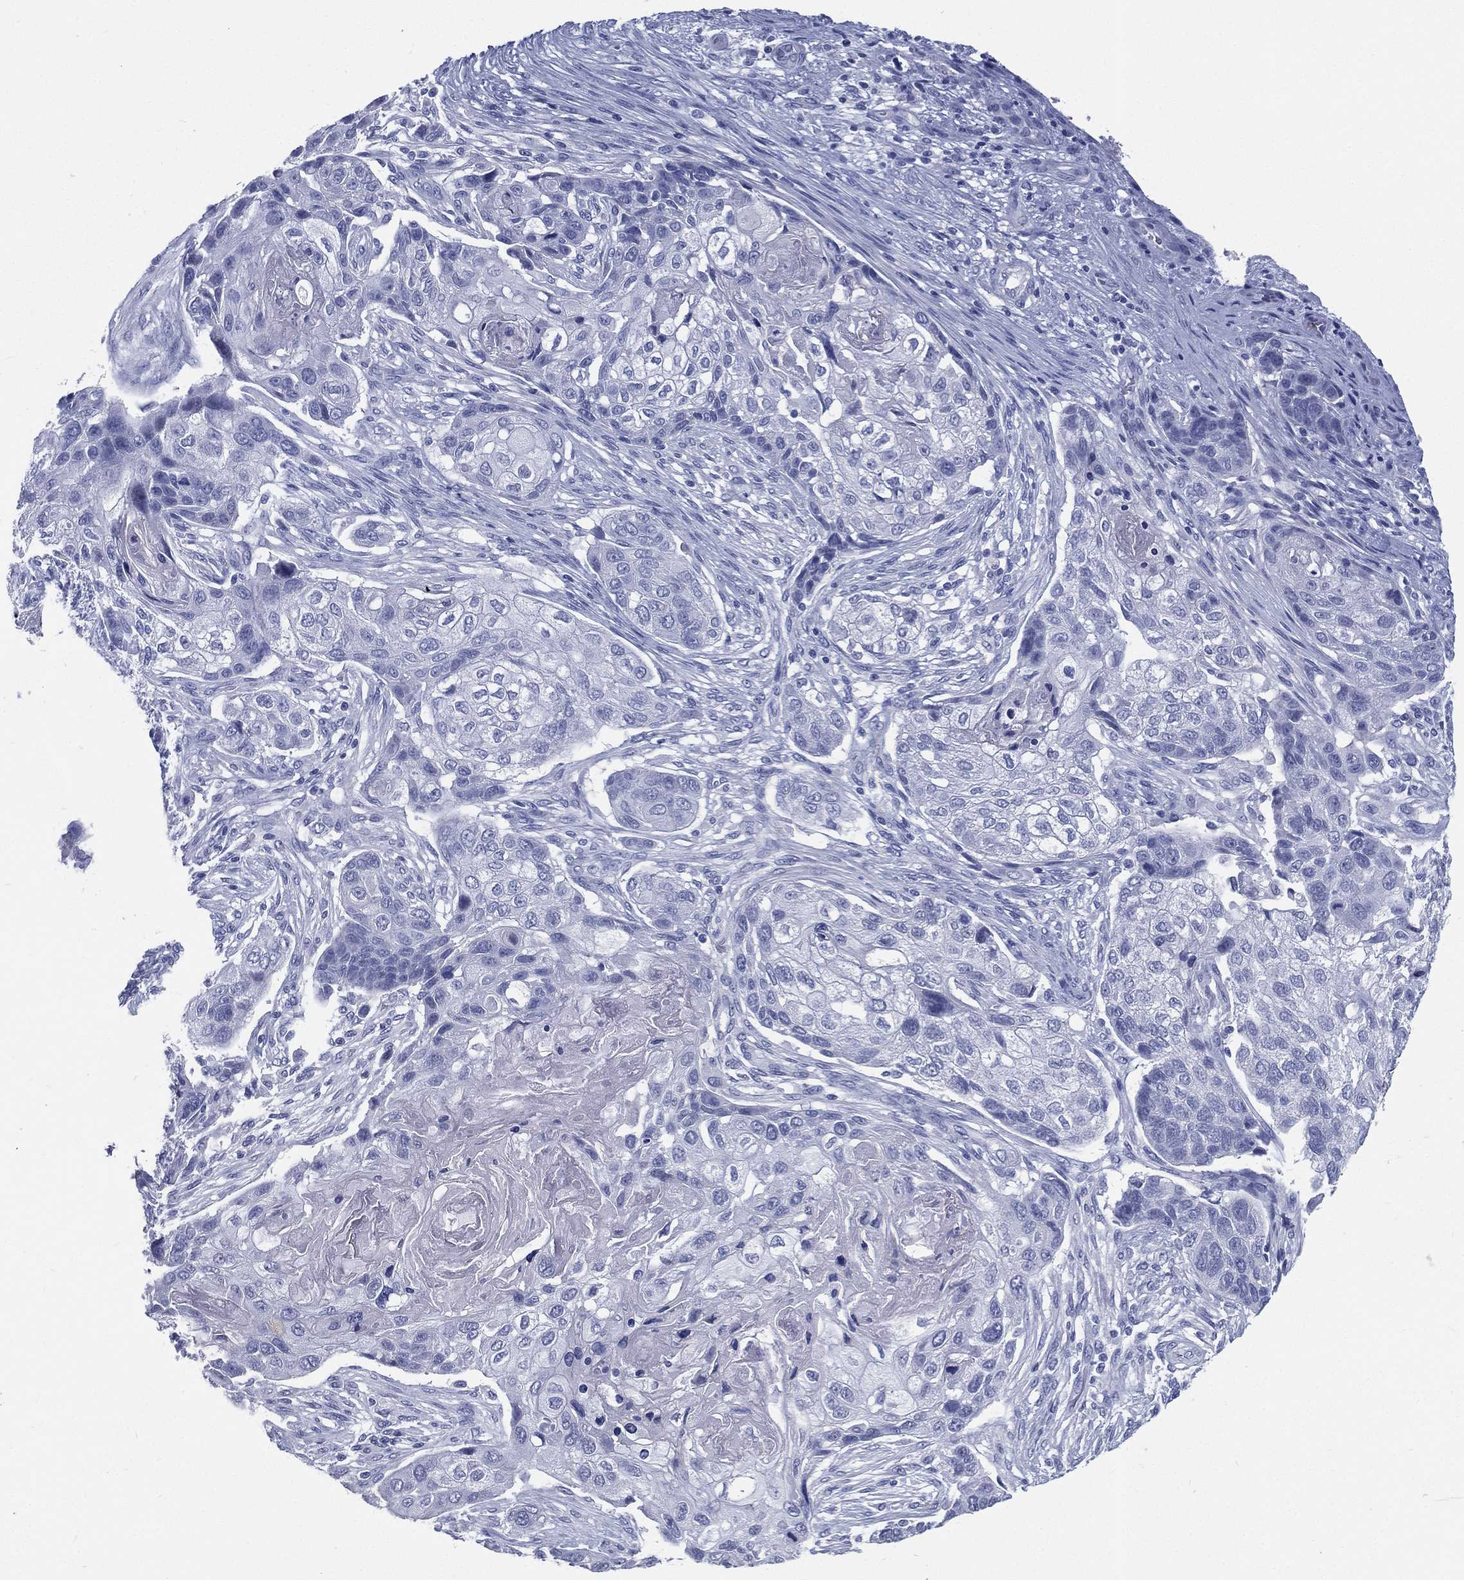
{"staining": {"intensity": "negative", "quantity": "none", "location": "none"}, "tissue": "lung cancer", "cell_type": "Tumor cells", "image_type": "cancer", "snomed": [{"axis": "morphology", "description": "Normal tissue, NOS"}, {"axis": "morphology", "description": "Squamous cell carcinoma, NOS"}, {"axis": "topography", "description": "Bronchus"}, {"axis": "topography", "description": "Lung"}], "caption": "This photomicrograph is of squamous cell carcinoma (lung) stained with immunohistochemistry (IHC) to label a protein in brown with the nuclei are counter-stained blue. There is no staining in tumor cells.", "gene": "RSPH4A", "patient": {"sex": "male", "age": 69}}